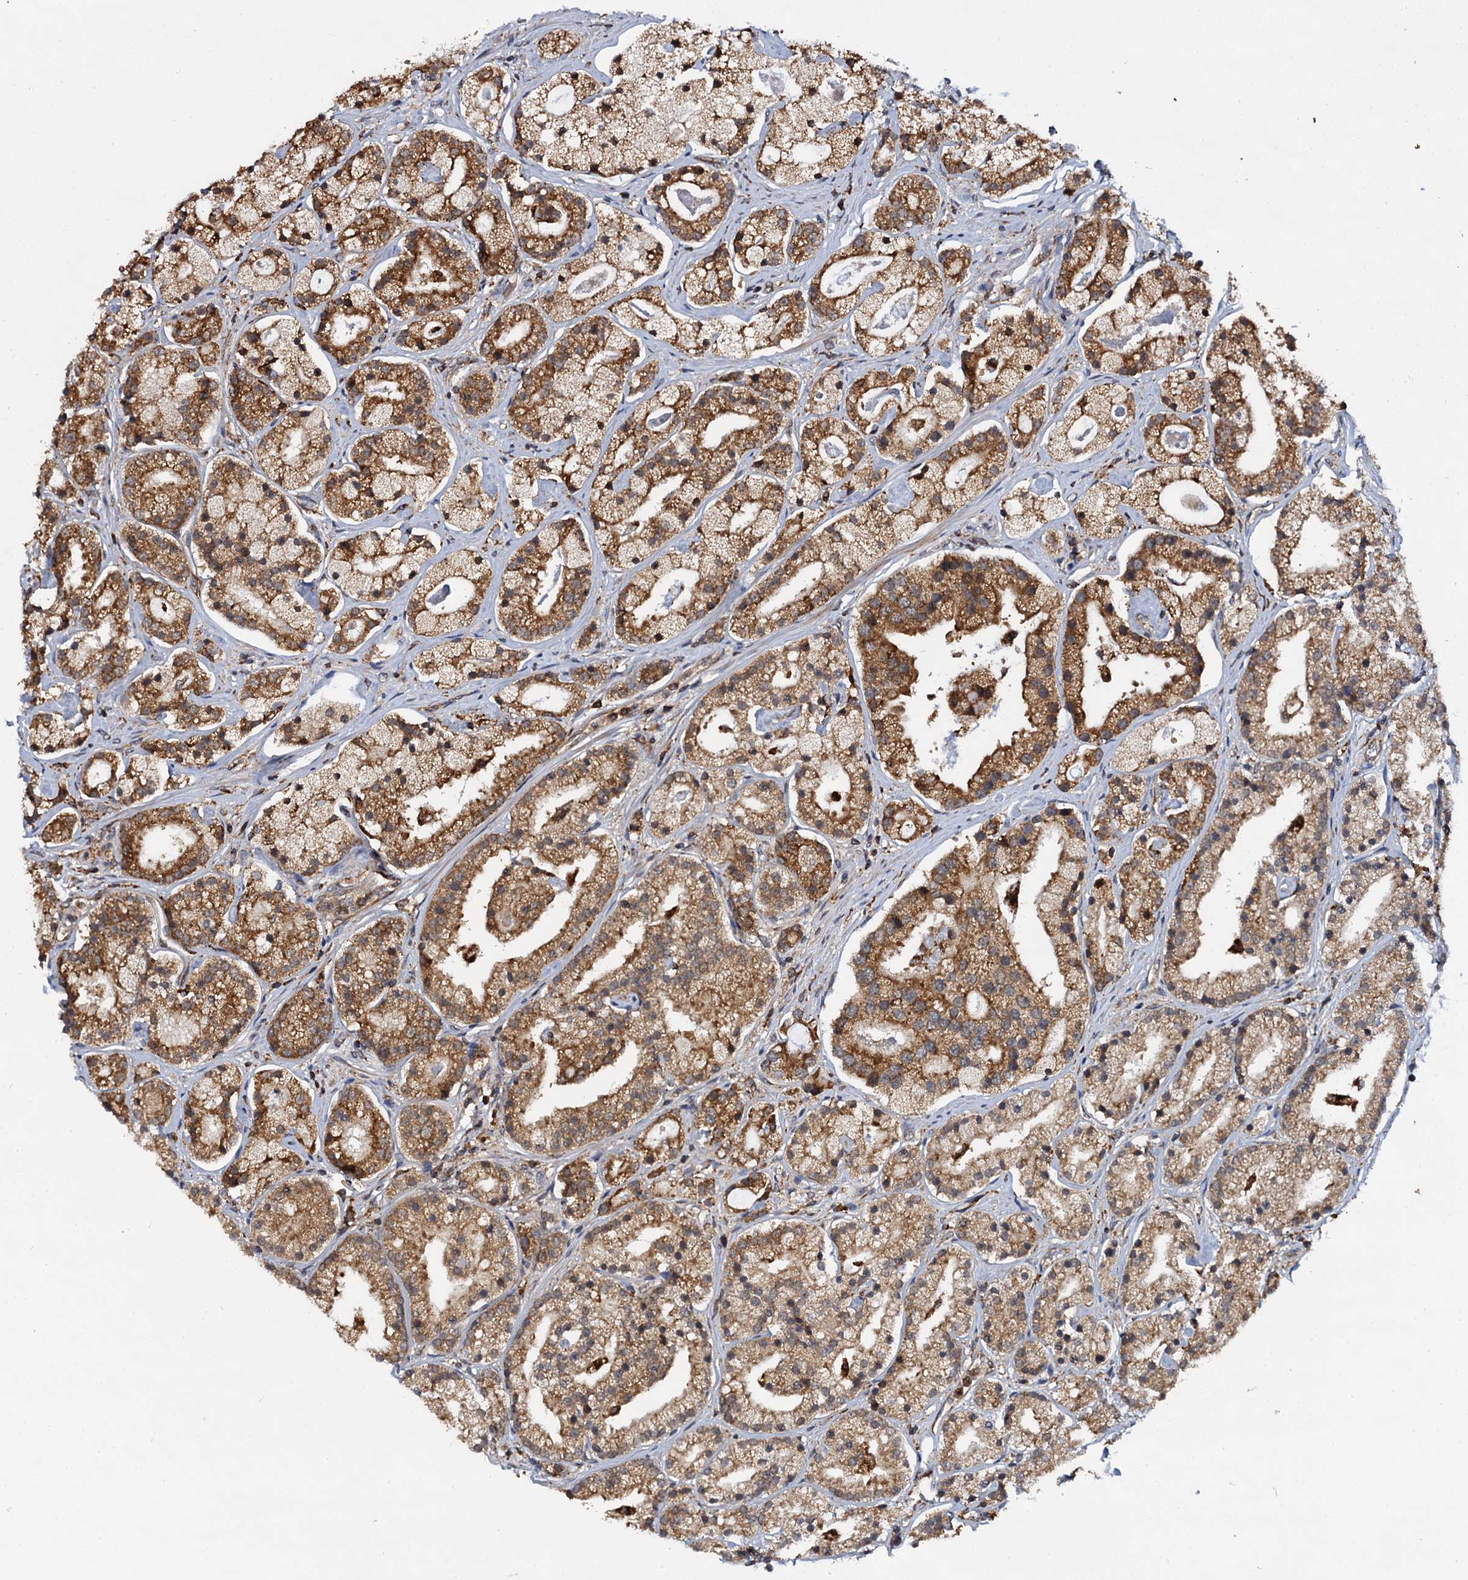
{"staining": {"intensity": "moderate", "quantity": ">75%", "location": "cytoplasmic/membranous"}, "tissue": "prostate cancer", "cell_type": "Tumor cells", "image_type": "cancer", "snomed": [{"axis": "morphology", "description": "Adenocarcinoma, High grade"}, {"axis": "topography", "description": "Prostate"}], "caption": "Immunohistochemical staining of prostate cancer (adenocarcinoma (high-grade)) reveals moderate cytoplasmic/membranous protein positivity in approximately >75% of tumor cells.", "gene": "UFM1", "patient": {"sex": "male", "age": 69}}